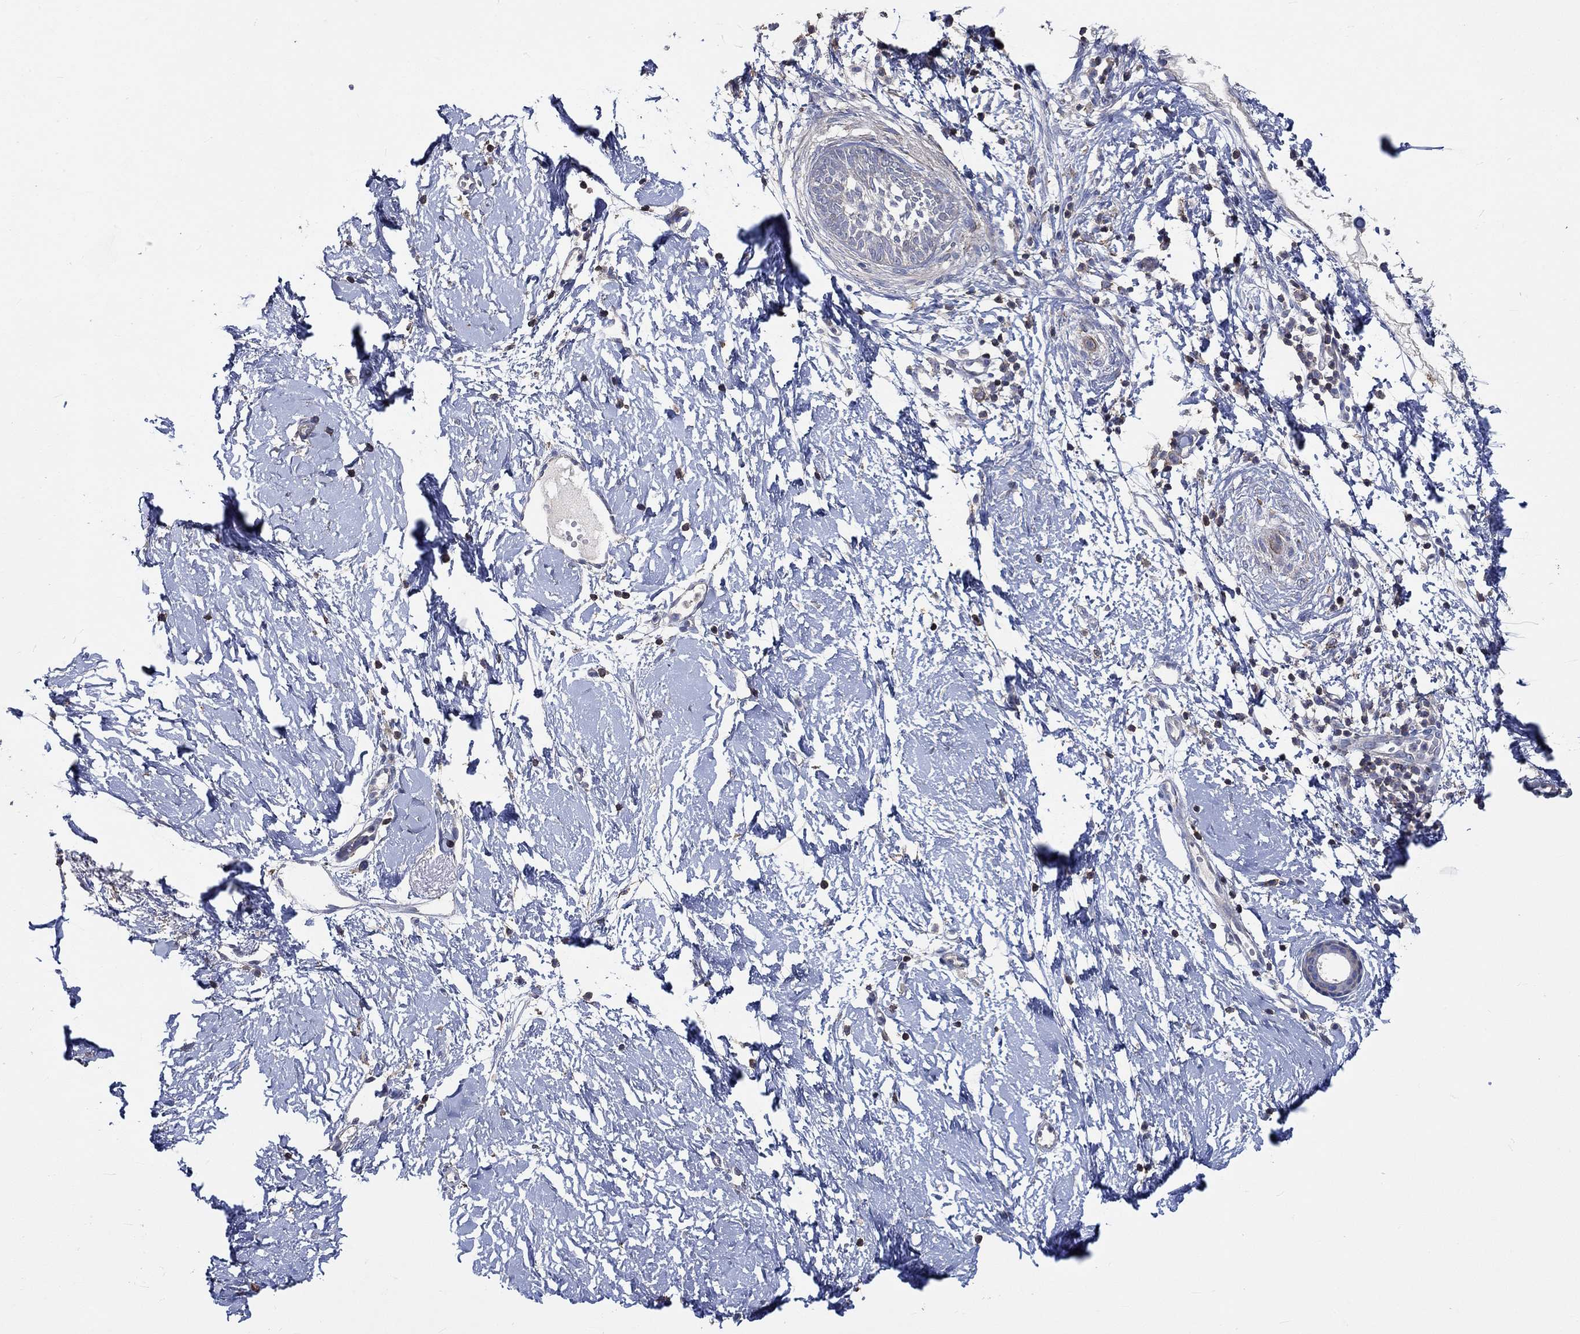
{"staining": {"intensity": "negative", "quantity": "none", "location": "none"}, "tissue": "skin cancer", "cell_type": "Tumor cells", "image_type": "cancer", "snomed": [{"axis": "morphology", "description": "Normal tissue, NOS"}, {"axis": "morphology", "description": "Basal cell carcinoma"}, {"axis": "topography", "description": "Skin"}], "caption": "A high-resolution micrograph shows immunohistochemistry (IHC) staining of skin cancer, which demonstrates no significant expression in tumor cells.", "gene": "TNFAIP8L3", "patient": {"sex": "male", "age": 84}}